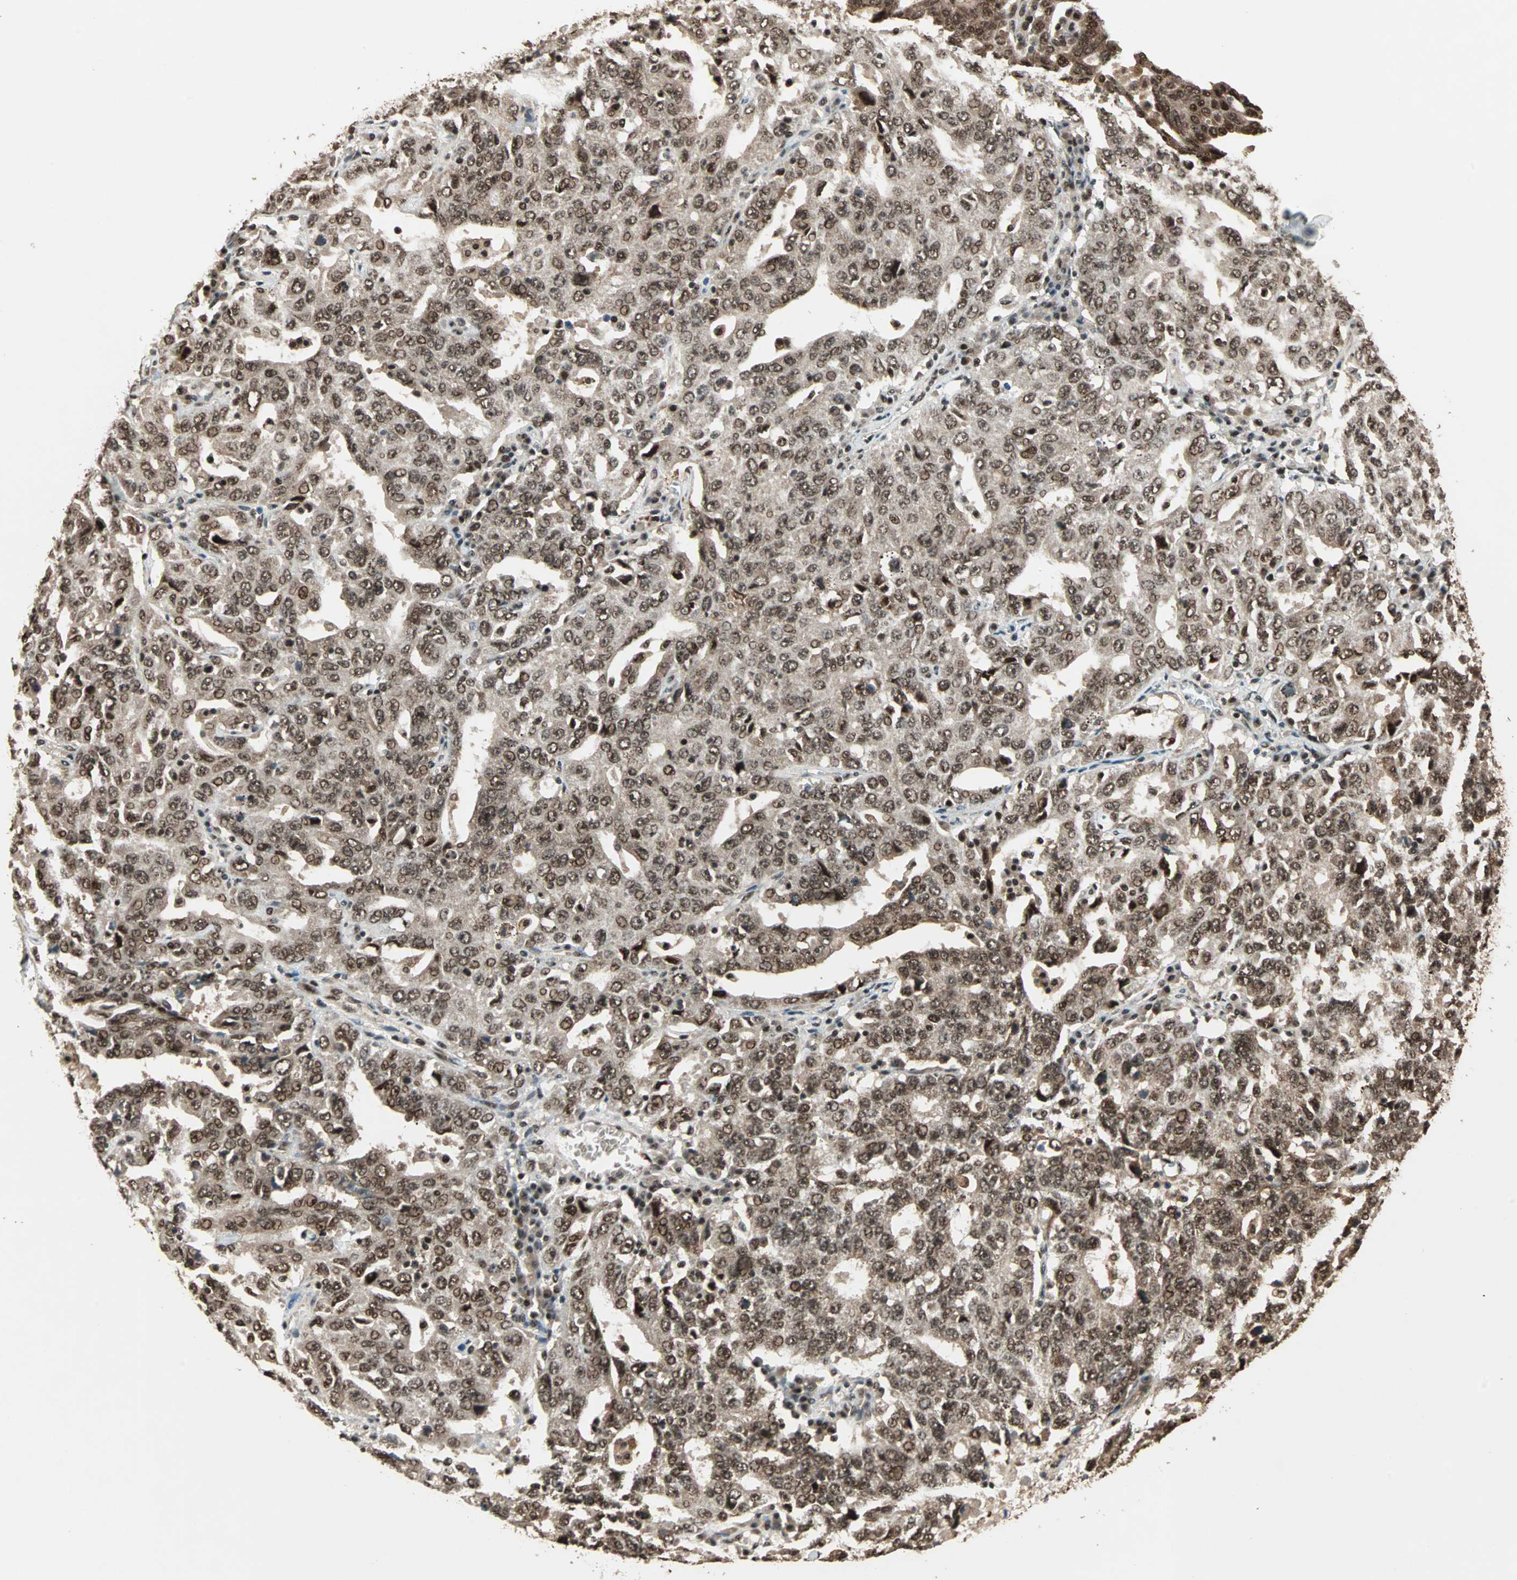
{"staining": {"intensity": "moderate", "quantity": ">75%", "location": "cytoplasmic/membranous,nuclear"}, "tissue": "ovarian cancer", "cell_type": "Tumor cells", "image_type": "cancer", "snomed": [{"axis": "morphology", "description": "Carcinoma, endometroid"}, {"axis": "topography", "description": "Ovary"}], "caption": "Immunohistochemical staining of human endometroid carcinoma (ovarian) shows medium levels of moderate cytoplasmic/membranous and nuclear protein staining in approximately >75% of tumor cells.", "gene": "ZNF44", "patient": {"sex": "female", "age": 62}}